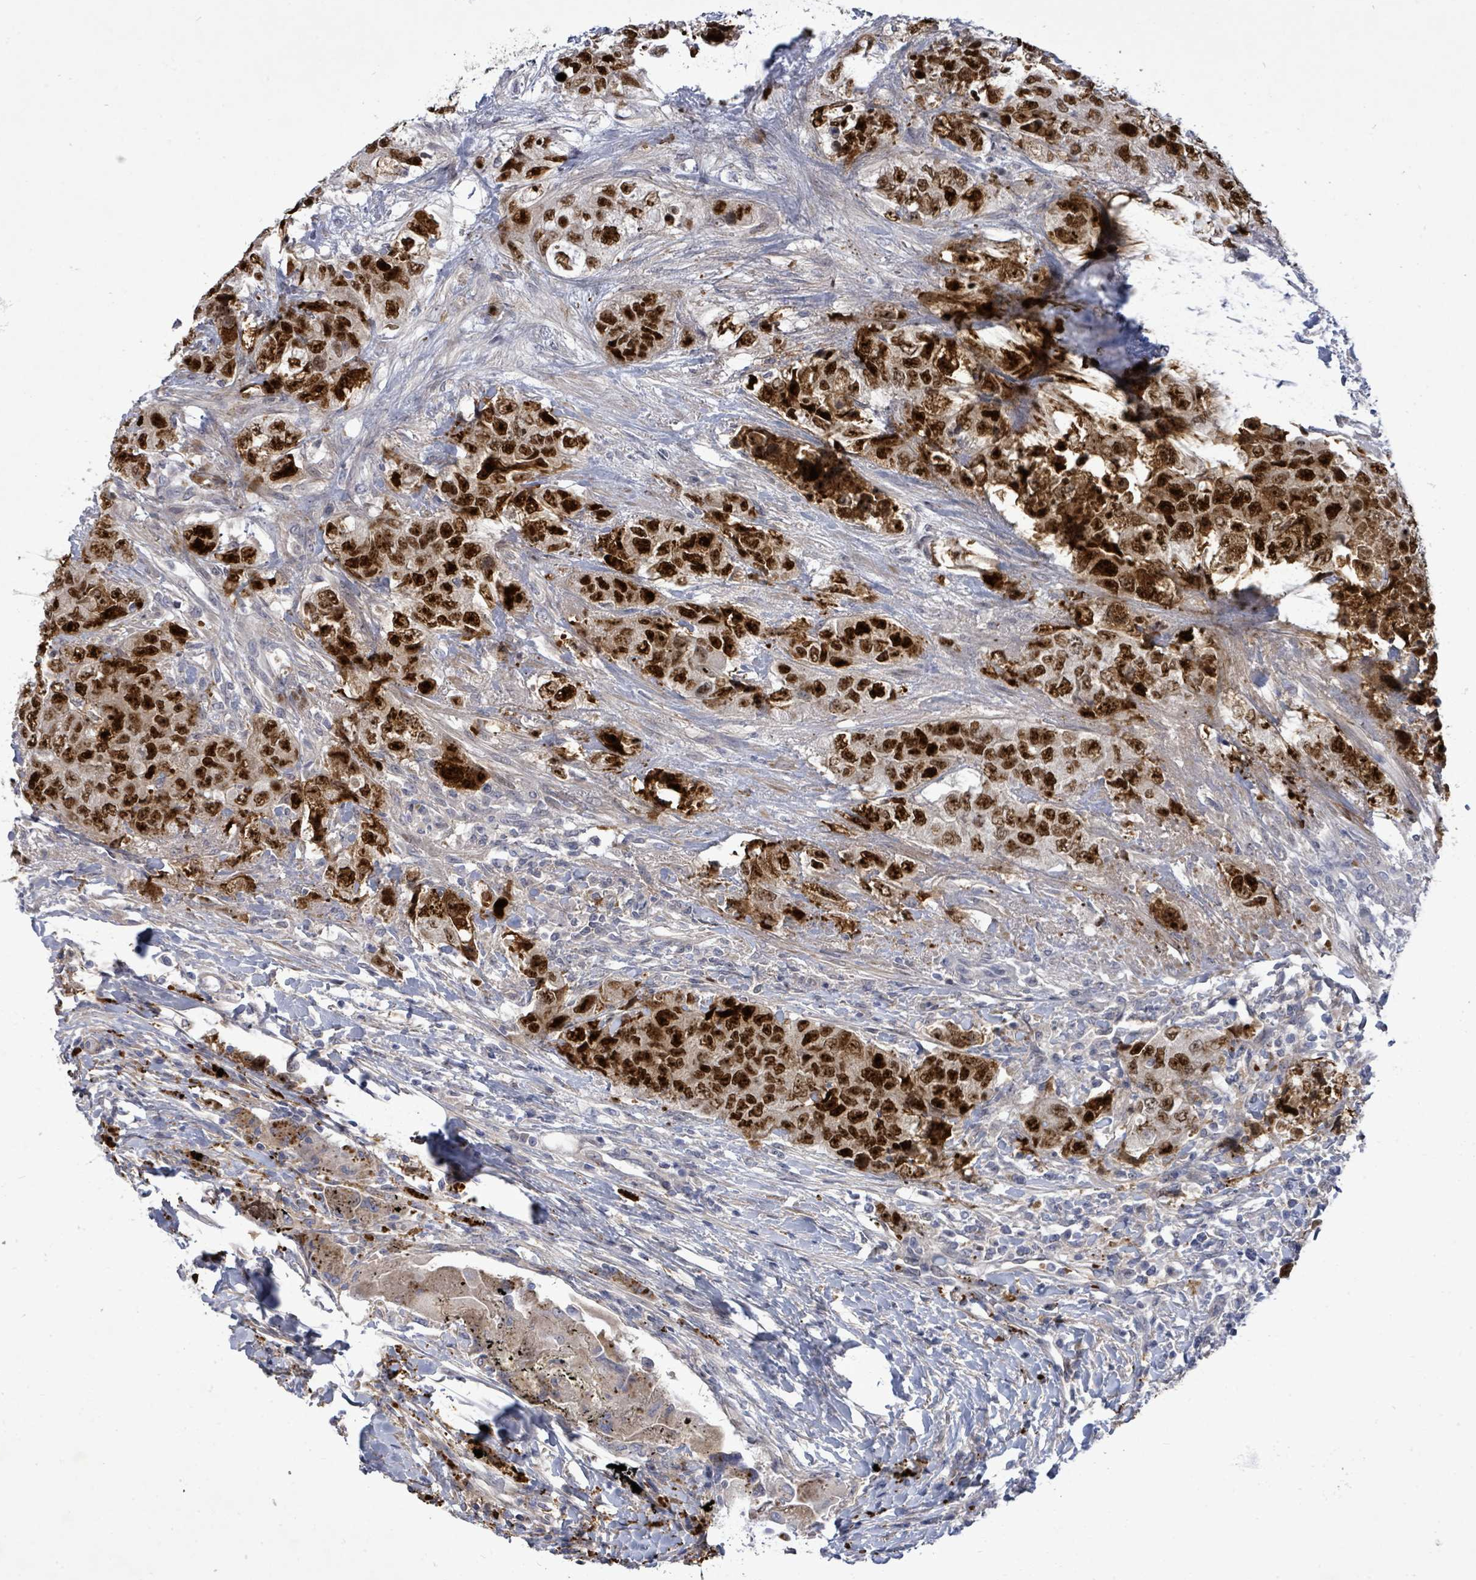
{"staining": {"intensity": "strong", "quantity": ">75%", "location": "nuclear"}, "tissue": "urothelial cancer", "cell_type": "Tumor cells", "image_type": "cancer", "snomed": [{"axis": "morphology", "description": "Urothelial carcinoma, High grade"}, {"axis": "topography", "description": "Urinary bladder"}], "caption": "Protein expression analysis of urothelial cancer shows strong nuclear positivity in about >75% of tumor cells. The staining was performed using DAB, with brown indicating positive protein expression. Nuclei are stained blue with hematoxylin.", "gene": "CT45A5", "patient": {"sex": "female", "age": 78}}